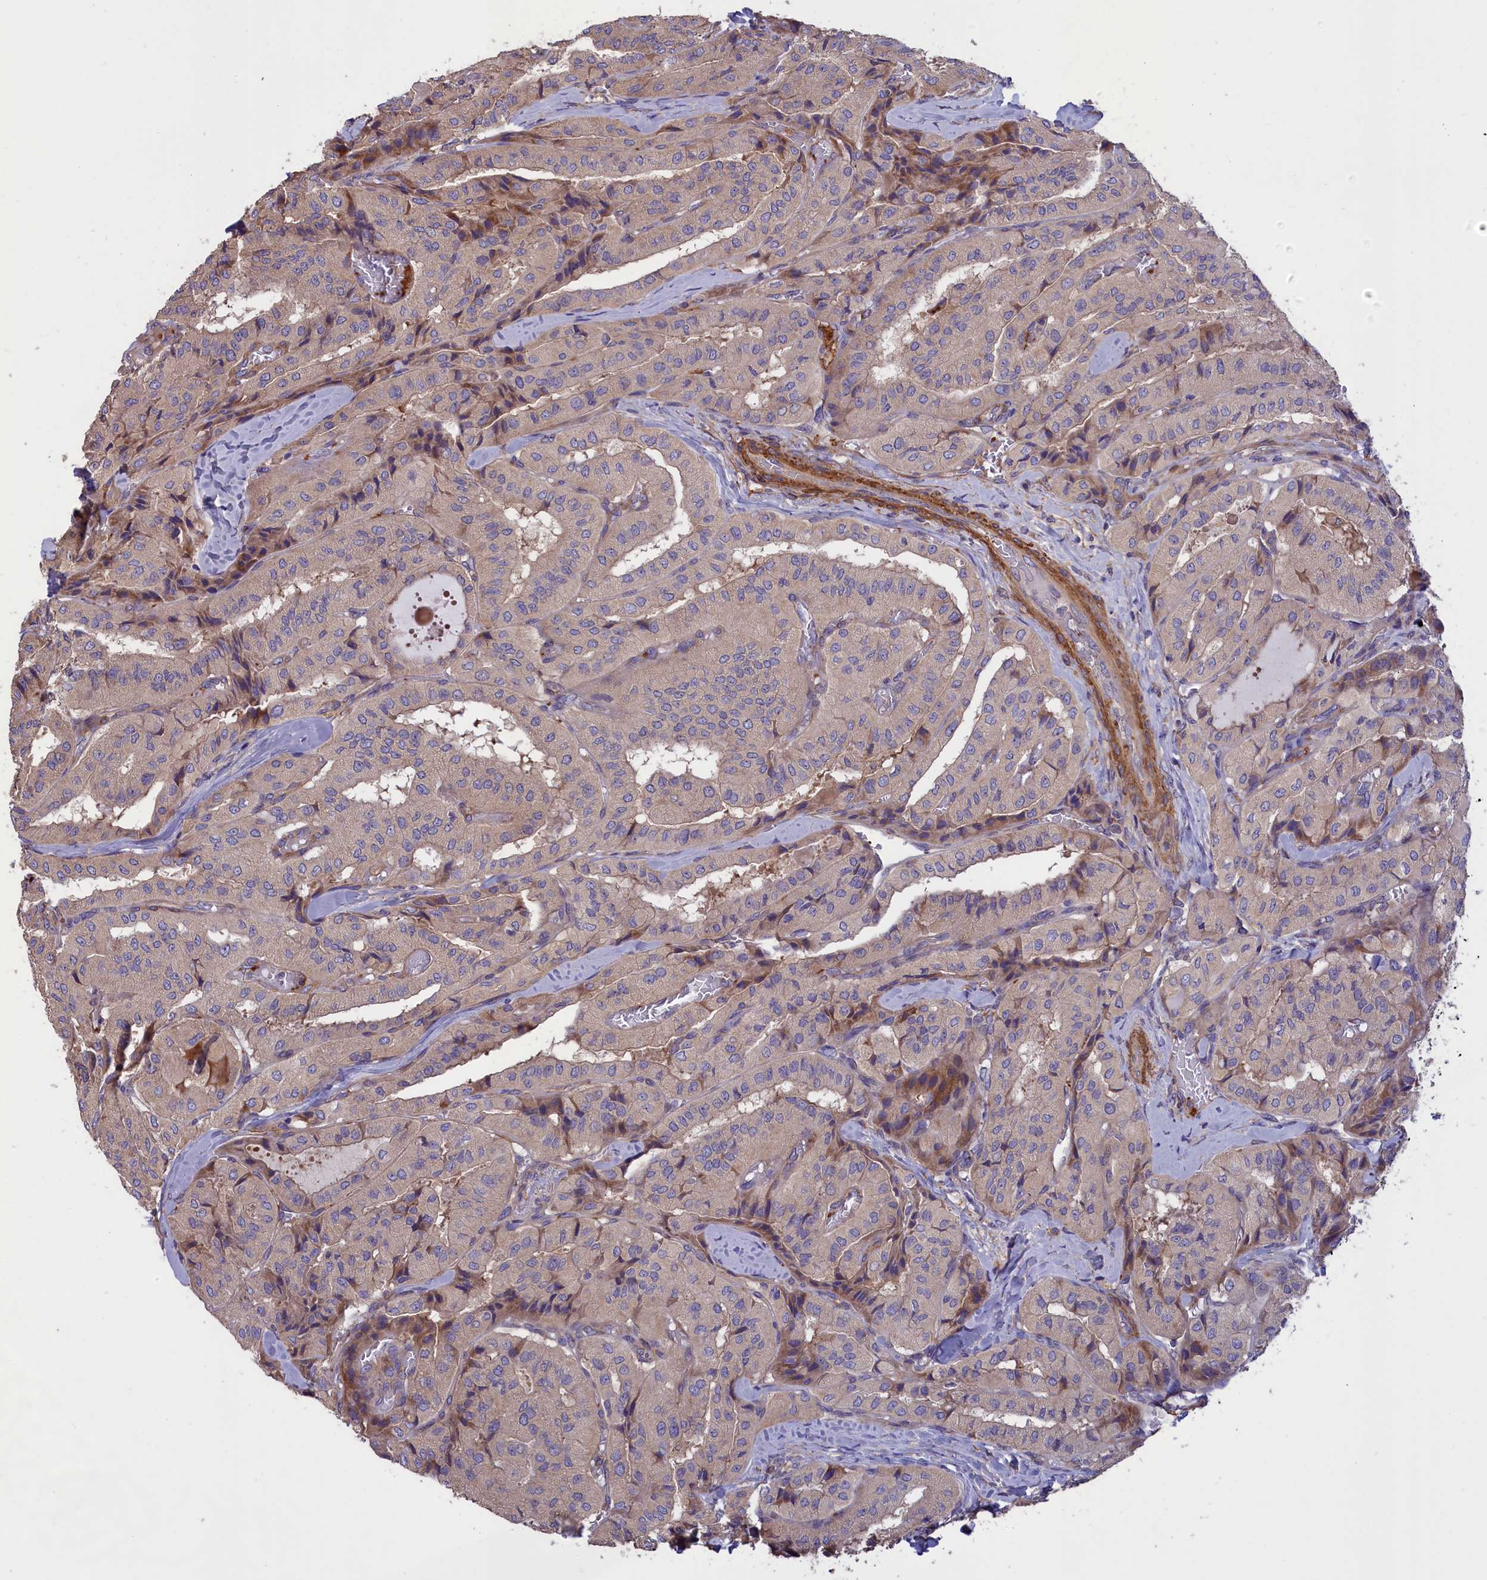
{"staining": {"intensity": "negative", "quantity": "none", "location": "none"}, "tissue": "thyroid cancer", "cell_type": "Tumor cells", "image_type": "cancer", "snomed": [{"axis": "morphology", "description": "Normal tissue, NOS"}, {"axis": "morphology", "description": "Papillary adenocarcinoma, NOS"}, {"axis": "topography", "description": "Thyroid gland"}], "caption": "The photomicrograph demonstrates no staining of tumor cells in thyroid cancer (papillary adenocarcinoma). (Immunohistochemistry, brightfield microscopy, high magnification).", "gene": "AMDHD2", "patient": {"sex": "female", "age": 59}}